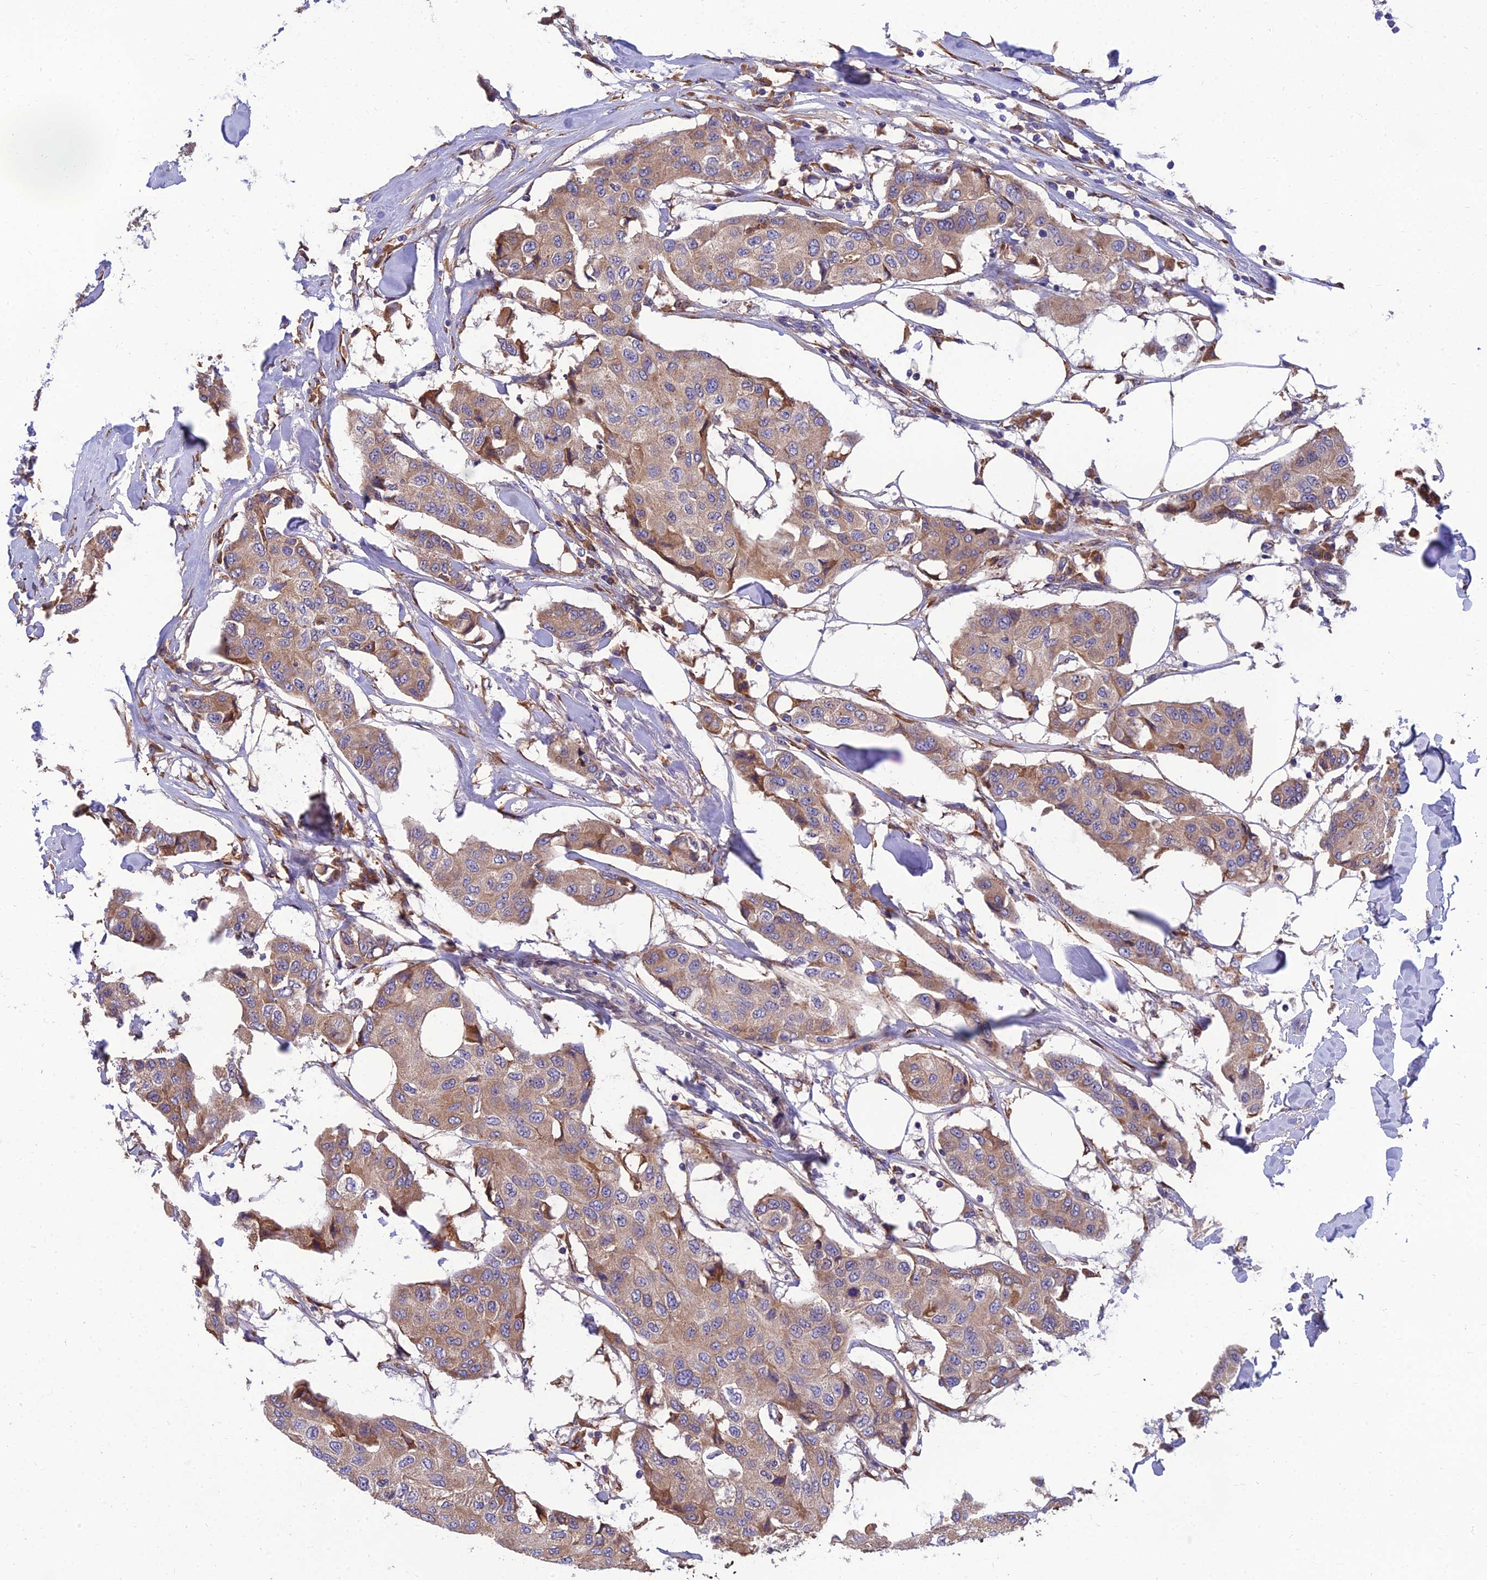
{"staining": {"intensity": "weak", "quantity": "25%-75%", "location": "cytoplasmic/membranous"}, "tissue": "breast cancer", "cell_type": "Tumor cells", "image_type": "cancer", "snomed": [{"axis": "morphology", "description": "Duct carcinoma"}, {"axis": "topography", "description": "Breast"}], "caption": "Immunohistochemical staining of breast cancer demonstrates low levels of weak cytoplasmic/membranous protein staining in approximately 25%-75% of tumor cells.", "gene": "UMAD1", "patient": {"sex": "female", "age": 80}}